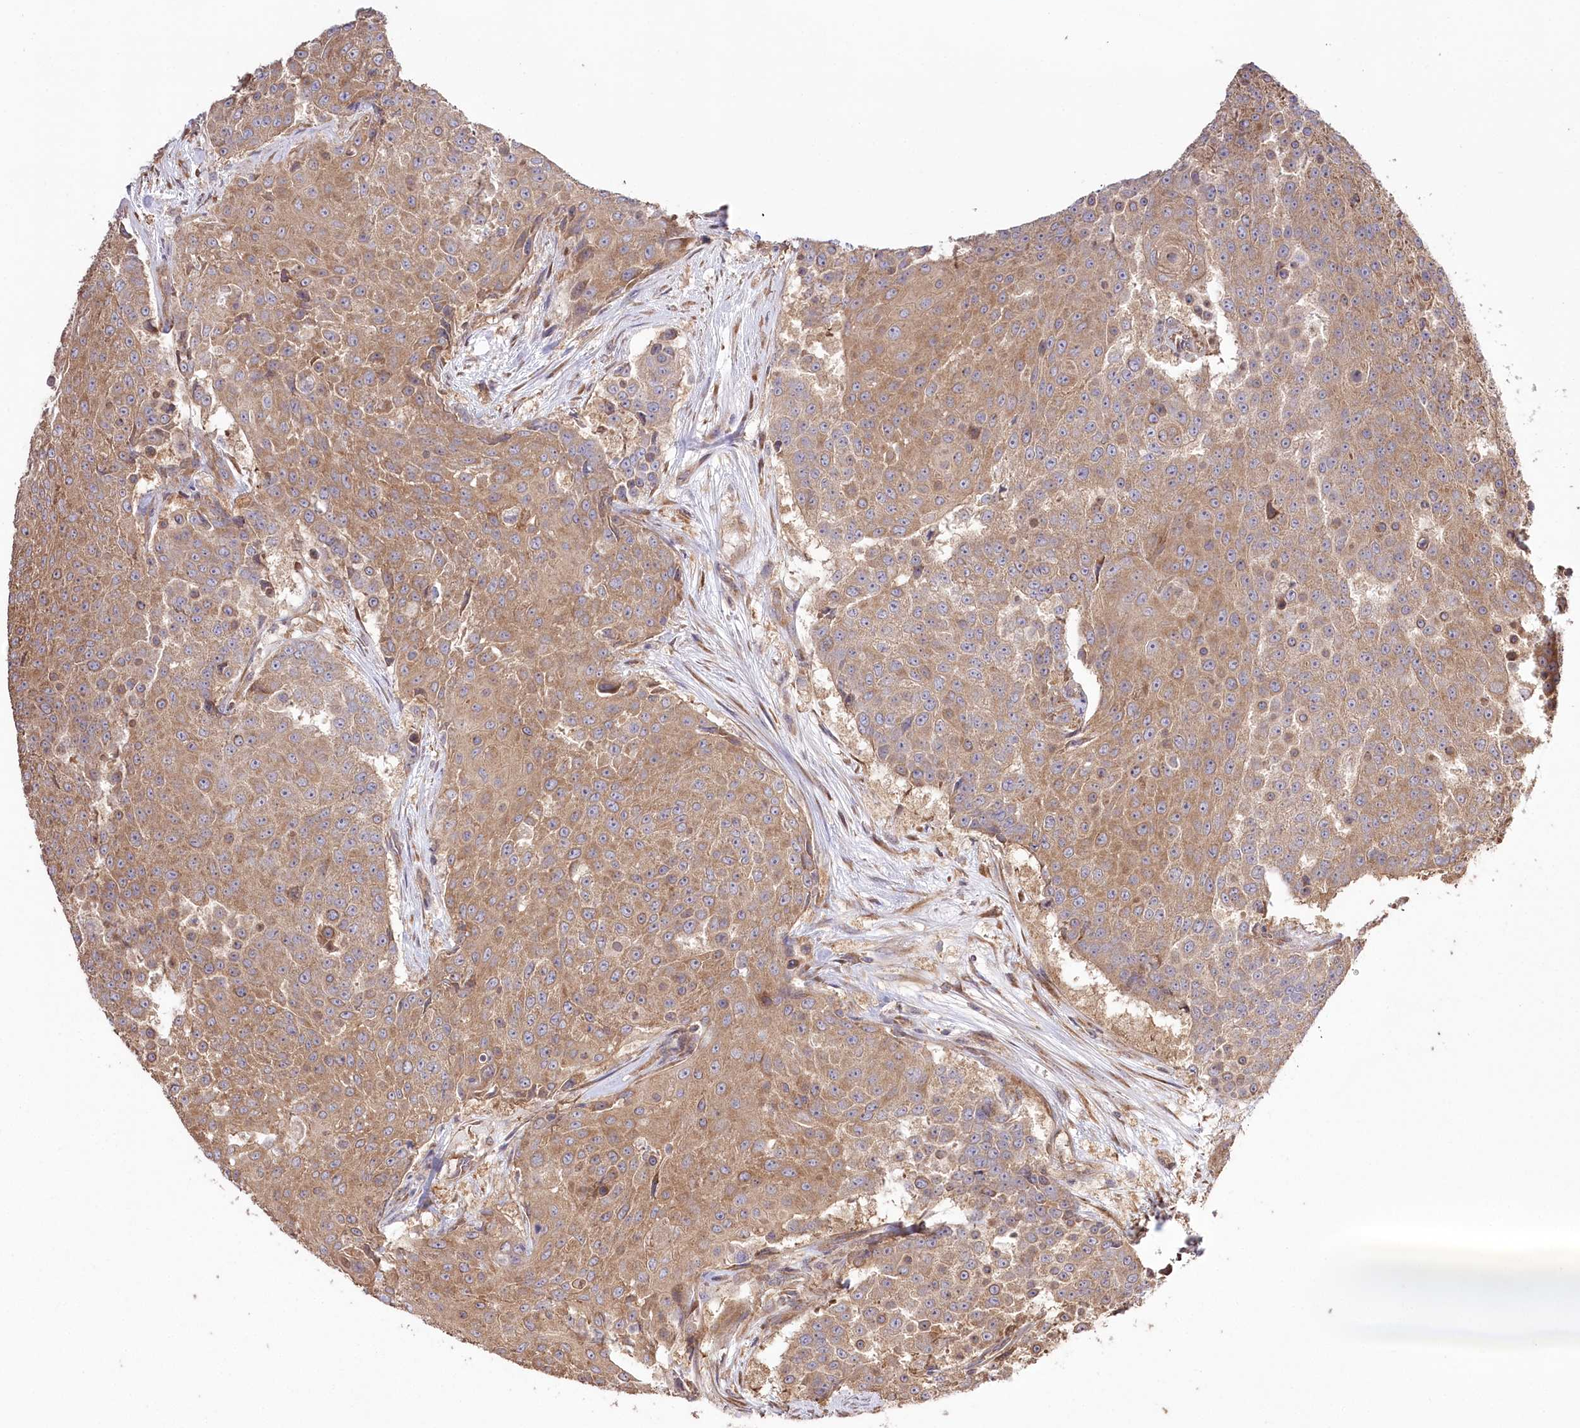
{"staining": {"intensity": "moderate", "quantity": ">75%", "location": "cytoplasmic/membranous"}, "tissue": "urothelial cancer", "cell_type": "Tumor cells", "image_type": "cancer", "snomed": [{"axis": "morphology", "description": "Urothelial carcinoma, High grade"}, {"axis": "topography", "description": "Urinary bladder"}], "caption": "The histopathology image reveals immunohistochemical staining of urothelial cancer. There is moderate cytoplasmic/membranous positivity is identified in approximately >75% of tumor cells. (Brightfield microscopy of DAB IHC at high magnification).", "gene": "PRSS53", "patient": {"sex": "female", "age": 63}}